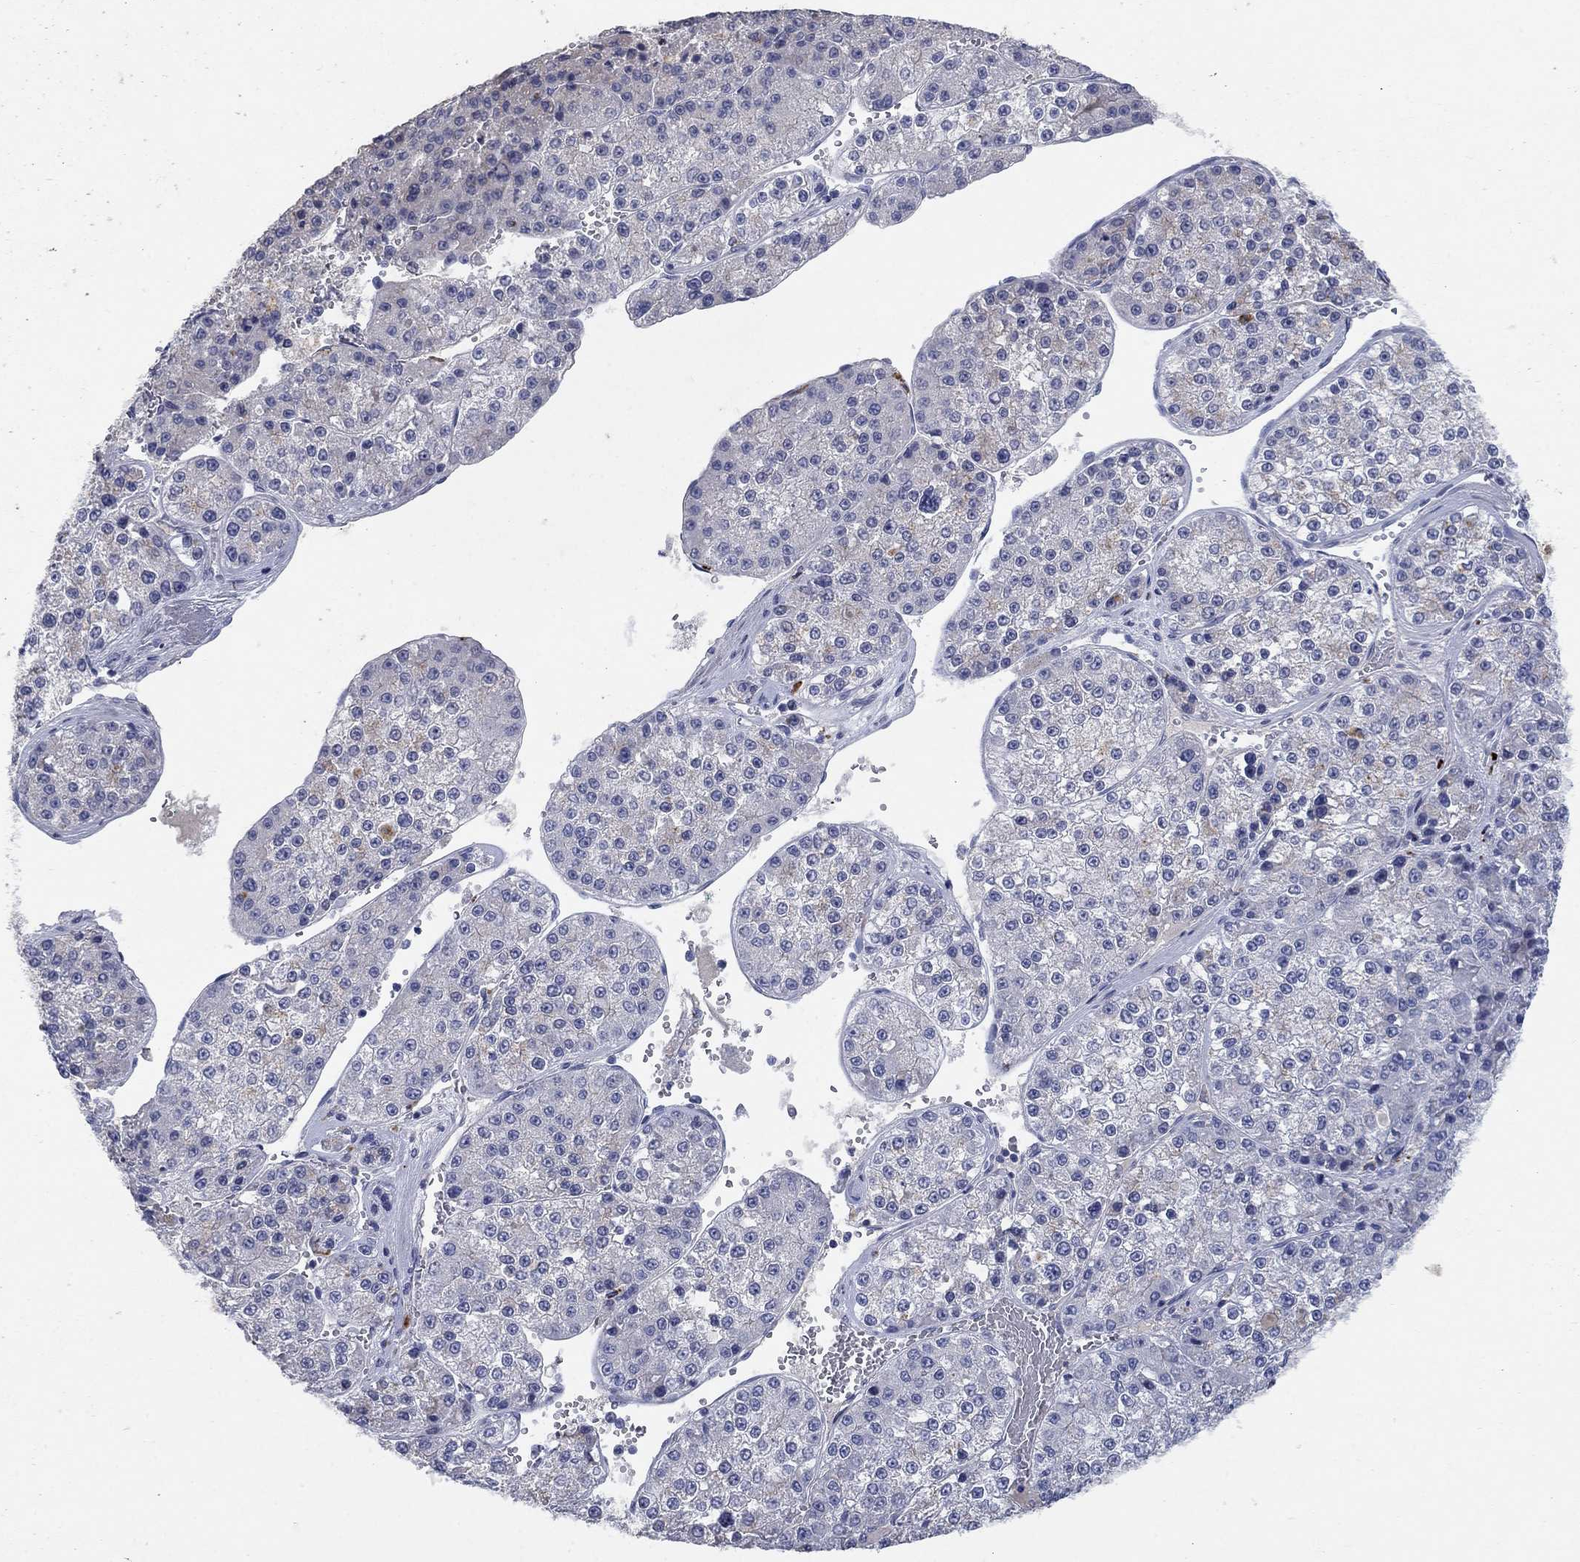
{"staining": {"intensity": "negative", "quantity": "none", "location": "none"}, "tissue": "liver cancer", "cell_type": "Tumor cells", "image_type": "cancer", "snomed": [{"axis": "morphology", "description": "Carcinoma, Hepatocellular, NOS"}, {"axis": "topography", "description": "Liver"}], "caption": "Immunohistochemistry of liver cancer (hepatocellular carcinoma) shows no positivity in tumor cells. (DAB (3,3'-diaminobenzidine) immunohistochemistry (IHC) with hematoxylin counter stain).", "gene": "TMEM249", "patient": {"sex": "female", "age": 73}}